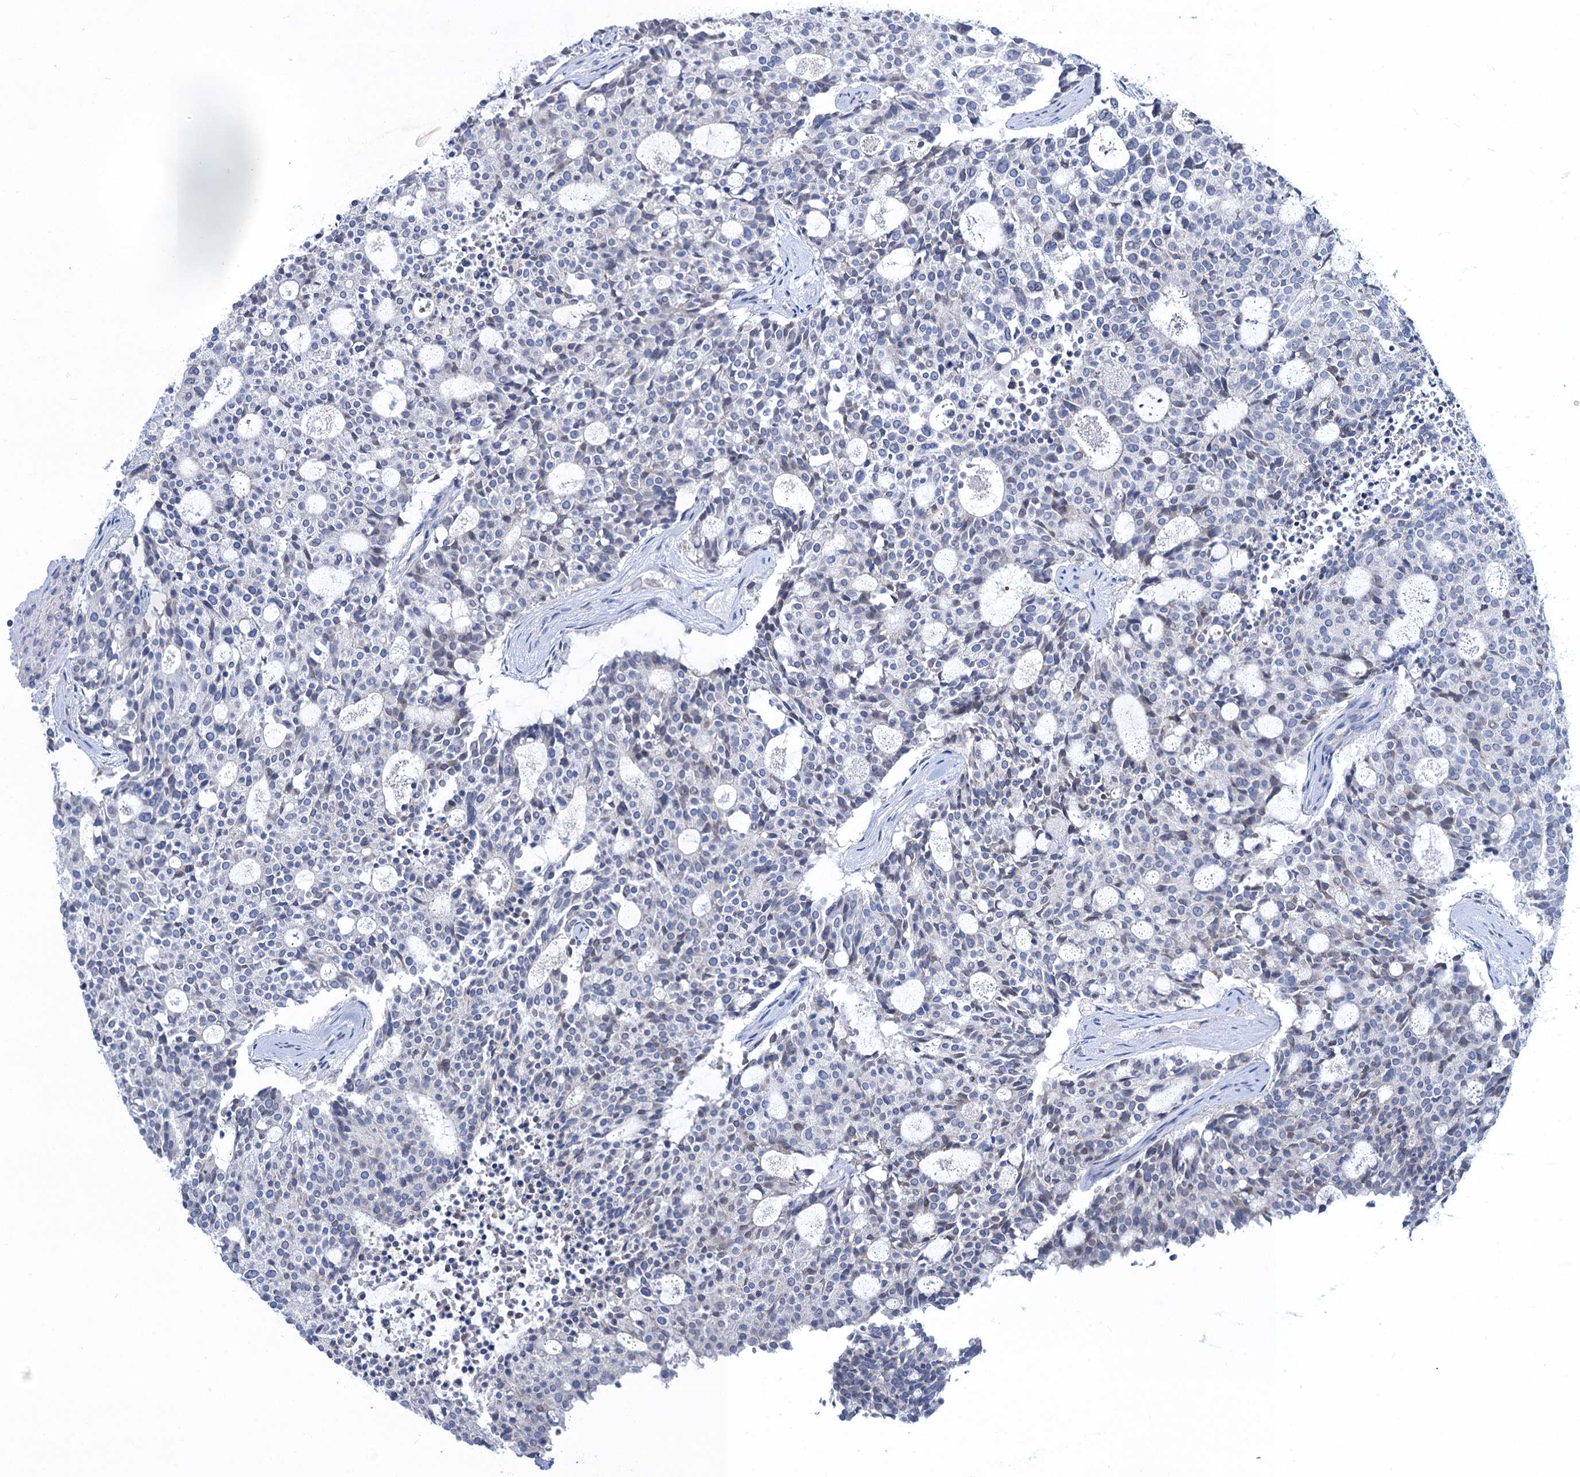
{"staining": {"intensity": "negative", "quantity": "none", "location": "none"}, "tissue": "carcinoid", "cell_type": "Tumor cells", "image_type": "cancer", "snomed": [{"axis": "morphology", "description": "Carcinoid, malignant, NOS"}, {"axis": "topography", "description": "Pancreas"}], "caption": "This is a histopathology image of immunohistochemistry (IHC) staining of malignant carcinoid, which shows no positivity in tumor cells.", "gene": "TOX3", "patient": {"sex": "female", "age": 54}}